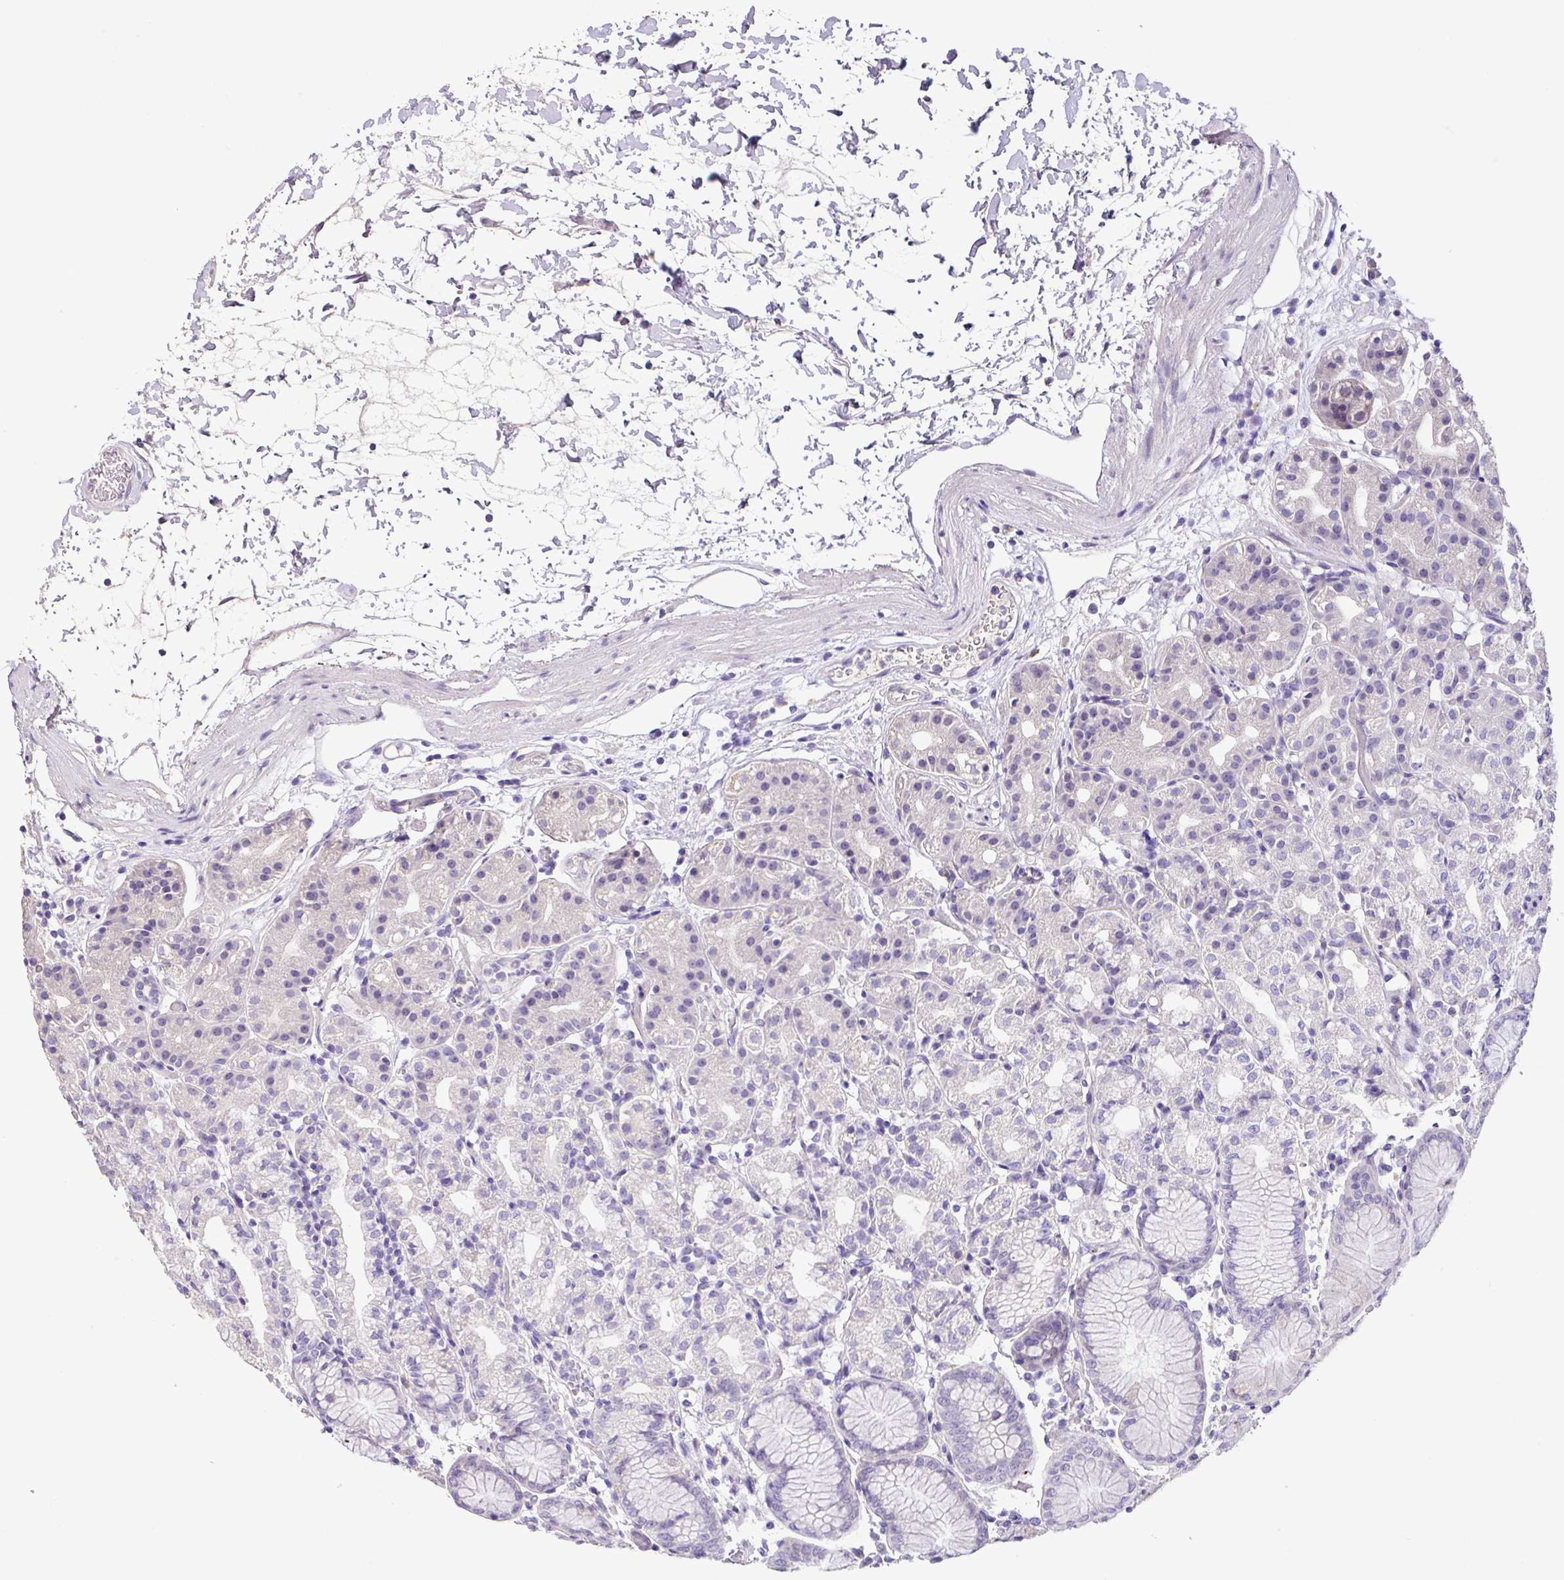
{"staining": {"intensity": "negative", "quantity": "none", "location": "none"}, "tissue": "stomach", "cell_type": "Glandular cells", "image_type": "normal", "snomed": [{"axis": "morphology", "description": "Normal tissue, NOS"}, {"axis": "topography", "description": "Stomach"}], "caption": "The immunohistochemistry image has no significant staining in glandular cells of stomach. (Brightfield microscopy of DAB (3,3'-diaminobenzidine) immunohistochemistry at high magnification).", "gene": "ZG16", "patient": {"sex": "female", "age": 57}}